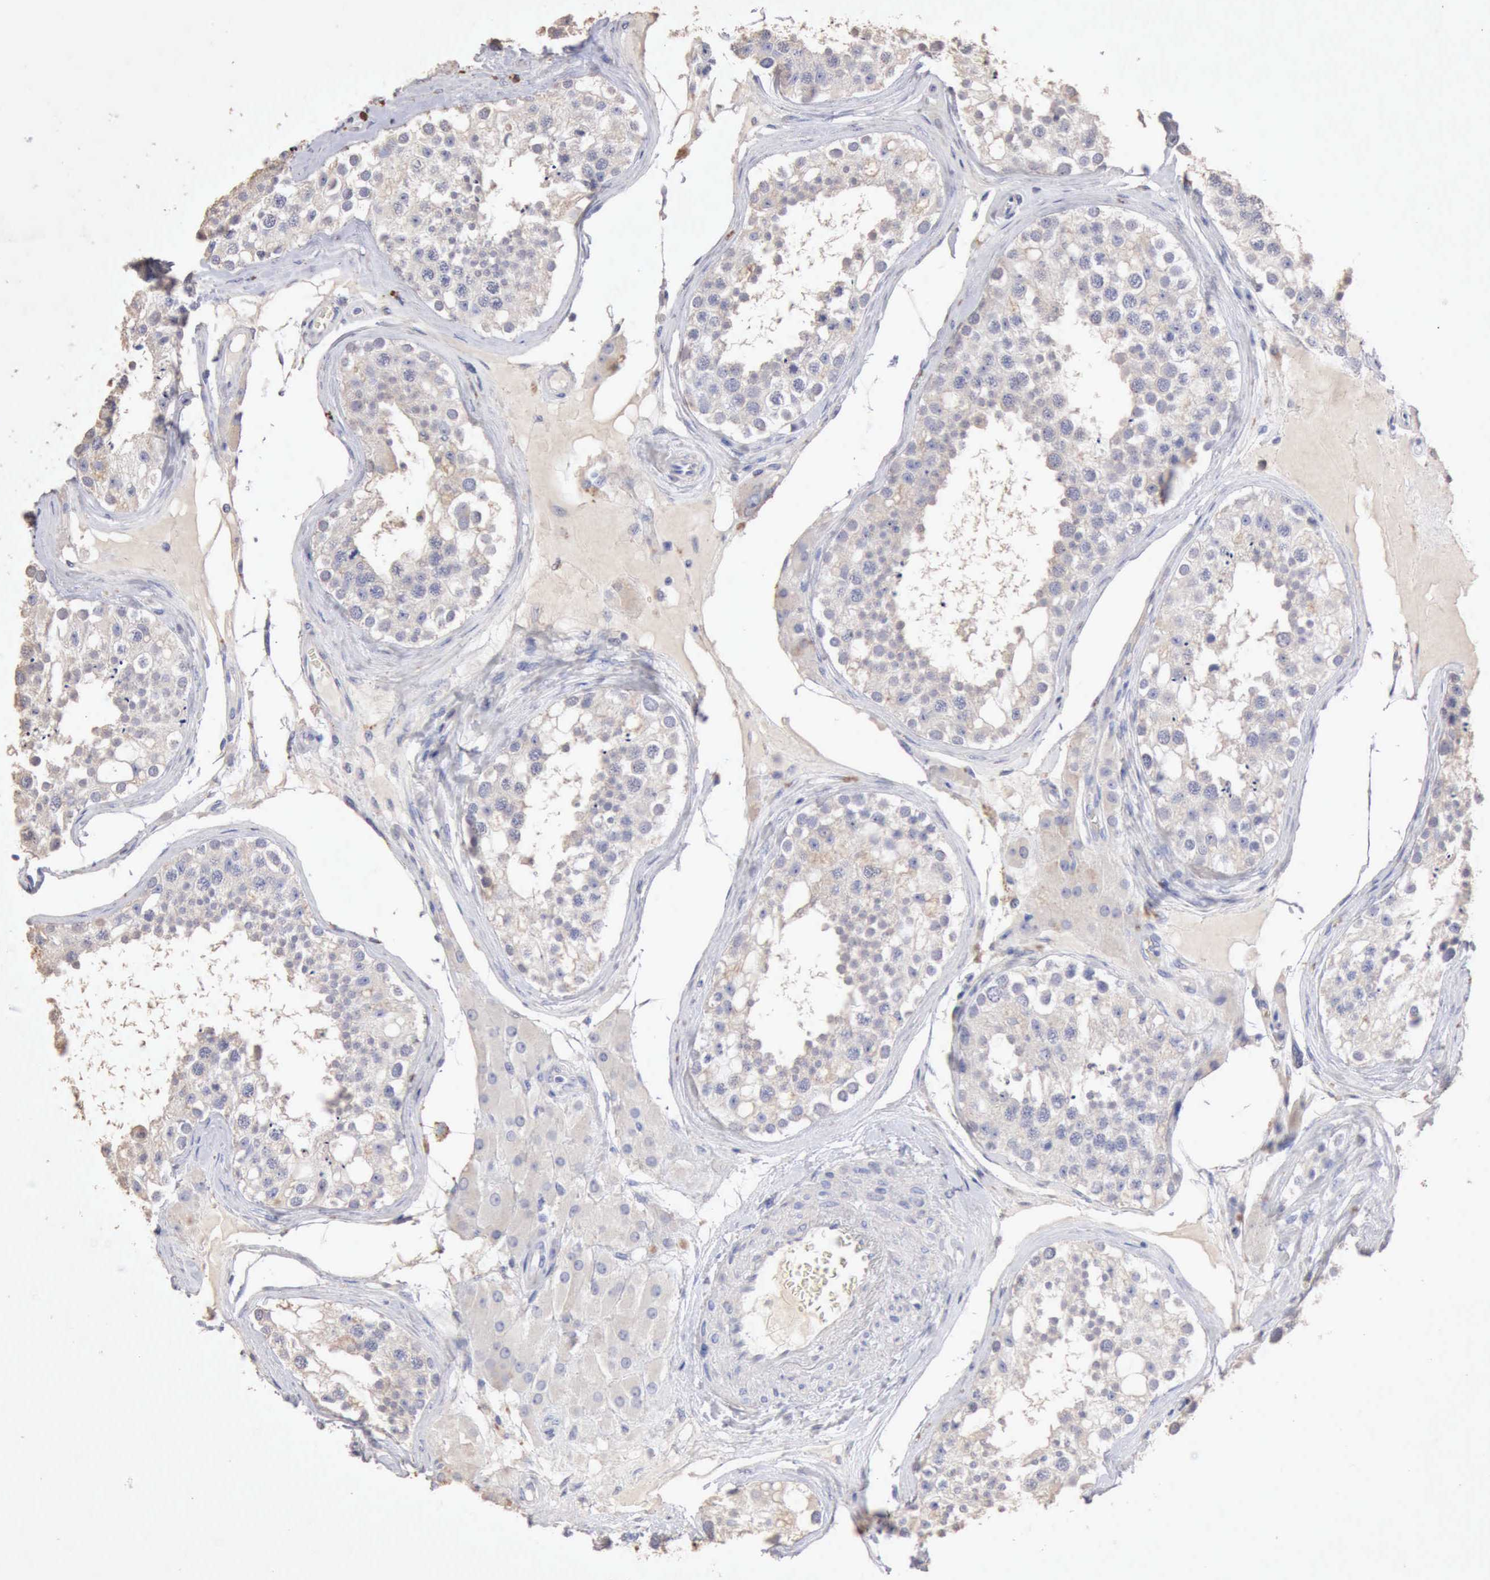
{"staining": {"intensity": "negative", "quantity": "none", "location": "none"}, "tissue": "testis", "cell_type": "Cells in seminiferous ducts", "image_type": "normal", "snomed": [{"axis": "morphology", "description": "Normal tissue, NOS"}, {"axis": "topography", "description": "Testis"}], "caption": "Immunohistochemistry (IHC) image of benign testis: human testis stained with DAB (3,3'-diaminobenzidine) reveals no significant protein positivity in cells in seminiferous ducts.", "gene": "KRT6B", "patient": {"sex": "male", "age": 68}}